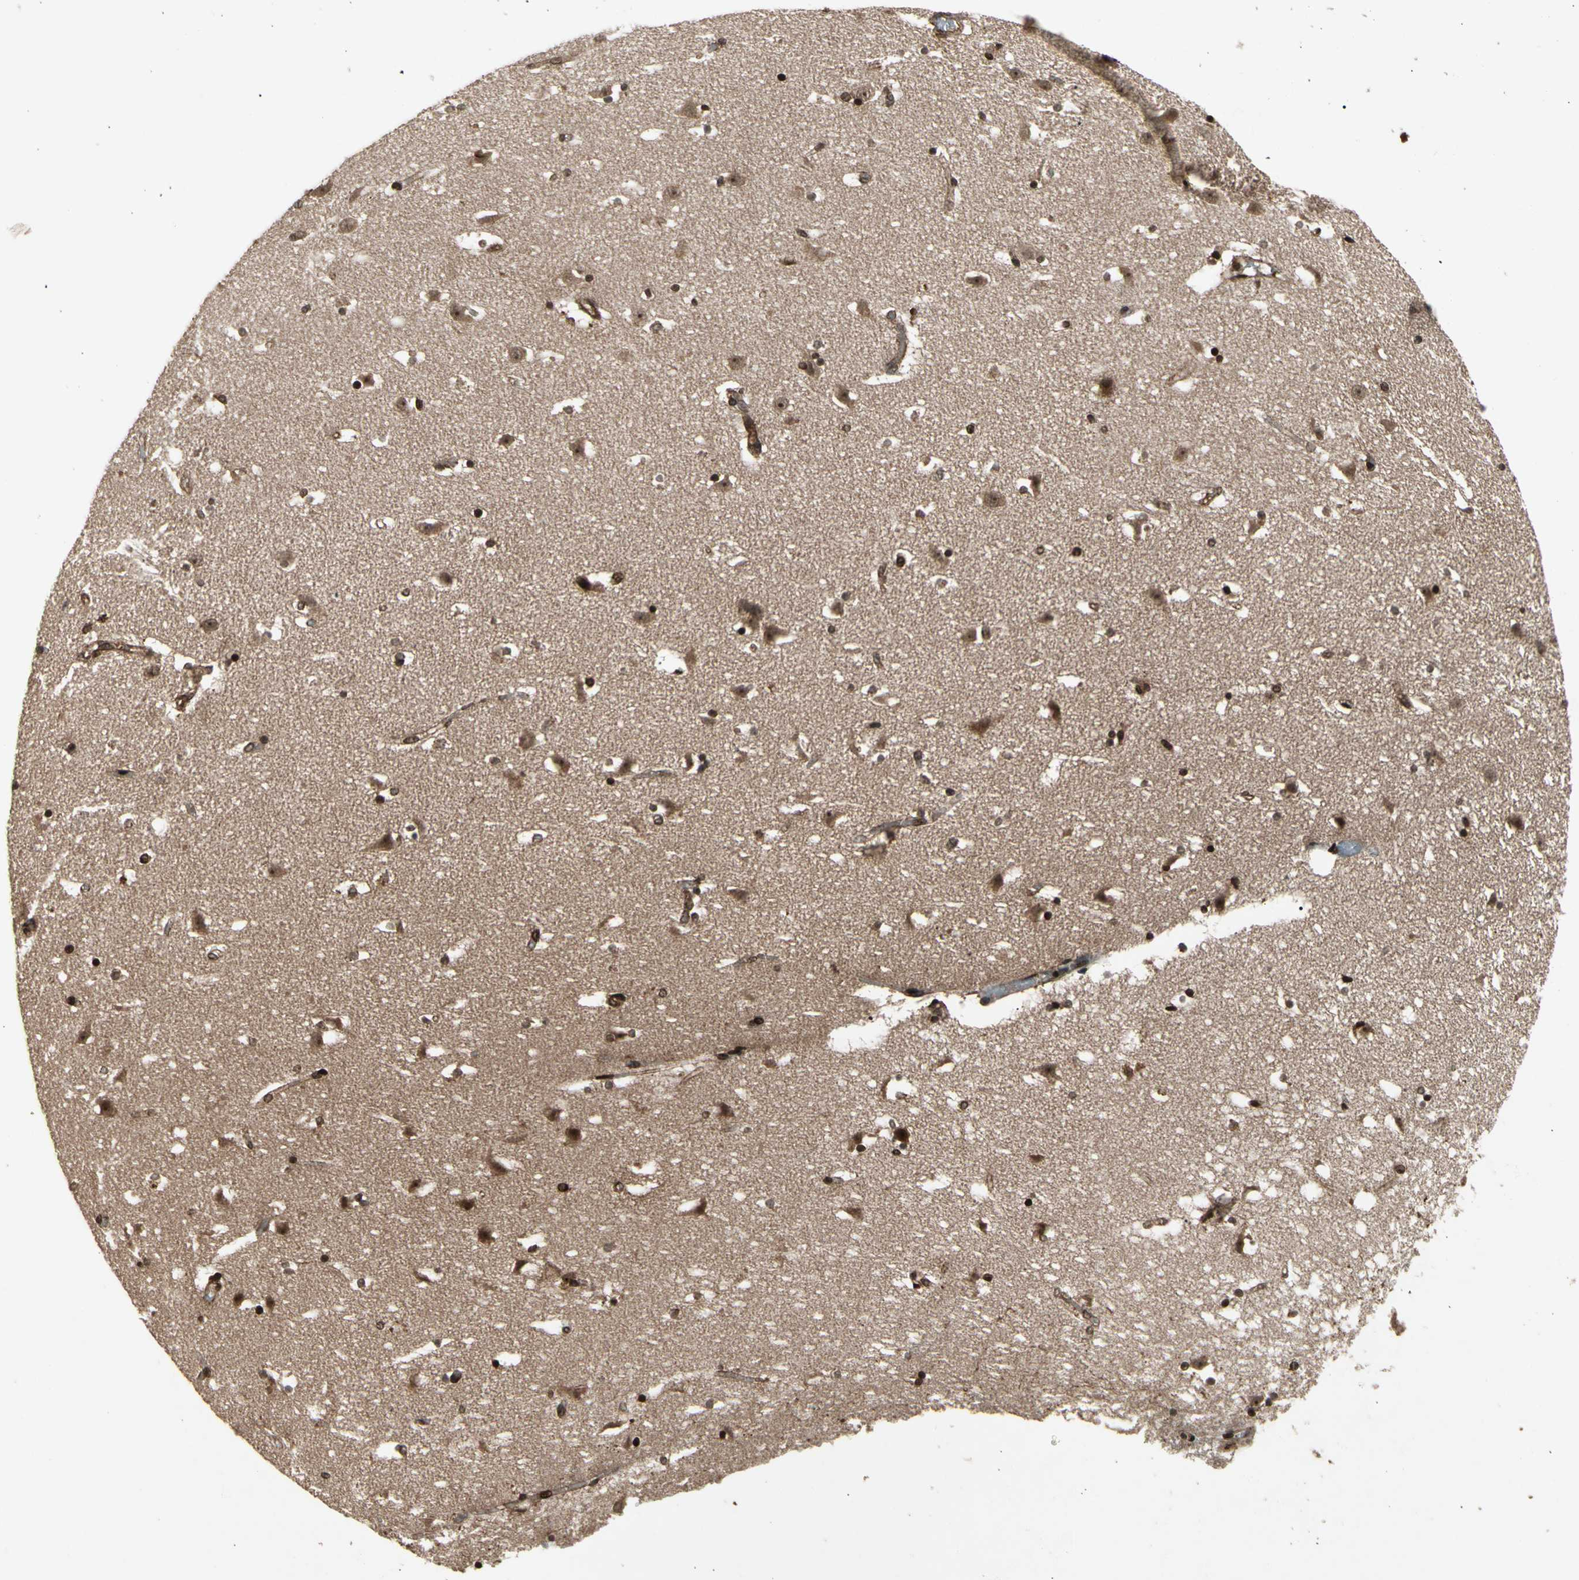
{"staining": {"intensity": "strong", "quantity": ">75%", "location": "nuclear"}, "tissue": "caudate", "cell_type": "Glial cells", "image_type": "normal", "snomed": [{"axis": "morphology", "description": "Normal tissue, NOS"}, {"axis": "topography", "description": "Lateral ventricle wall"}], "caption": "About >75% of glial cells in unremarkable caudate show strong nuclear protein positivity as visualized by brown immunohistochemical staining.", "gene": "GLRX", "patient": {"sex": "male", "age": 45}}